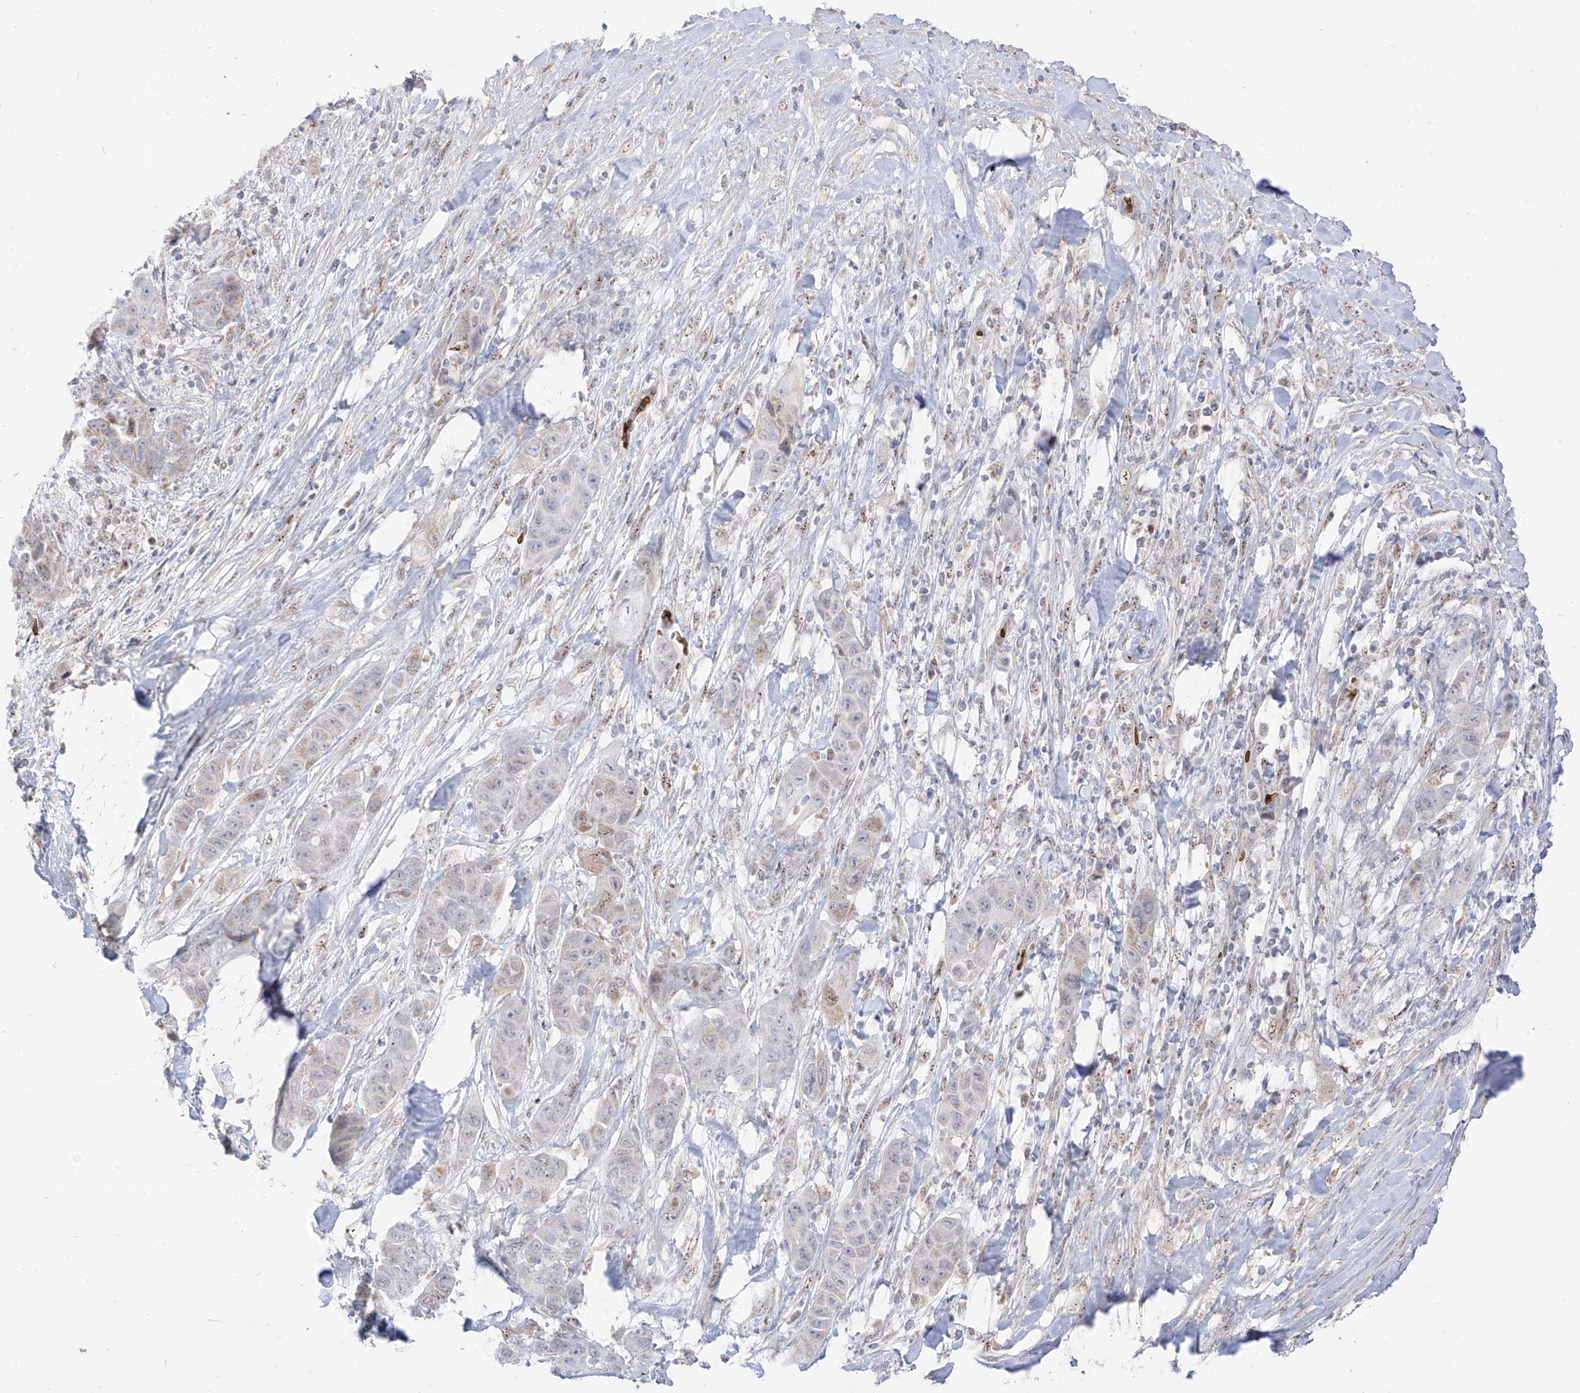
{"staining": {"intensity": "moderate", "quantity": "<25%", "location": "cytoplasmic/membranous"}, "tissue": "liver cancer", "cell_type": "Tumor cells", "image_type": "cancer", "snomed": [{"axis": "morphology", "description": "Cholangiocarcinoma"}, {"axis": "topography", "description": "Liver"}], "caption": "High-power microscopy captured an immunohistochemistry micrograph of liver cancer (cholangiocarcinoma), revealing moderate cytoplasmic/membranous positivity in approximately <25% of tumor cells.", "gene": "ARHGEF40", "patient": {"sex": "female", "age": 52}}